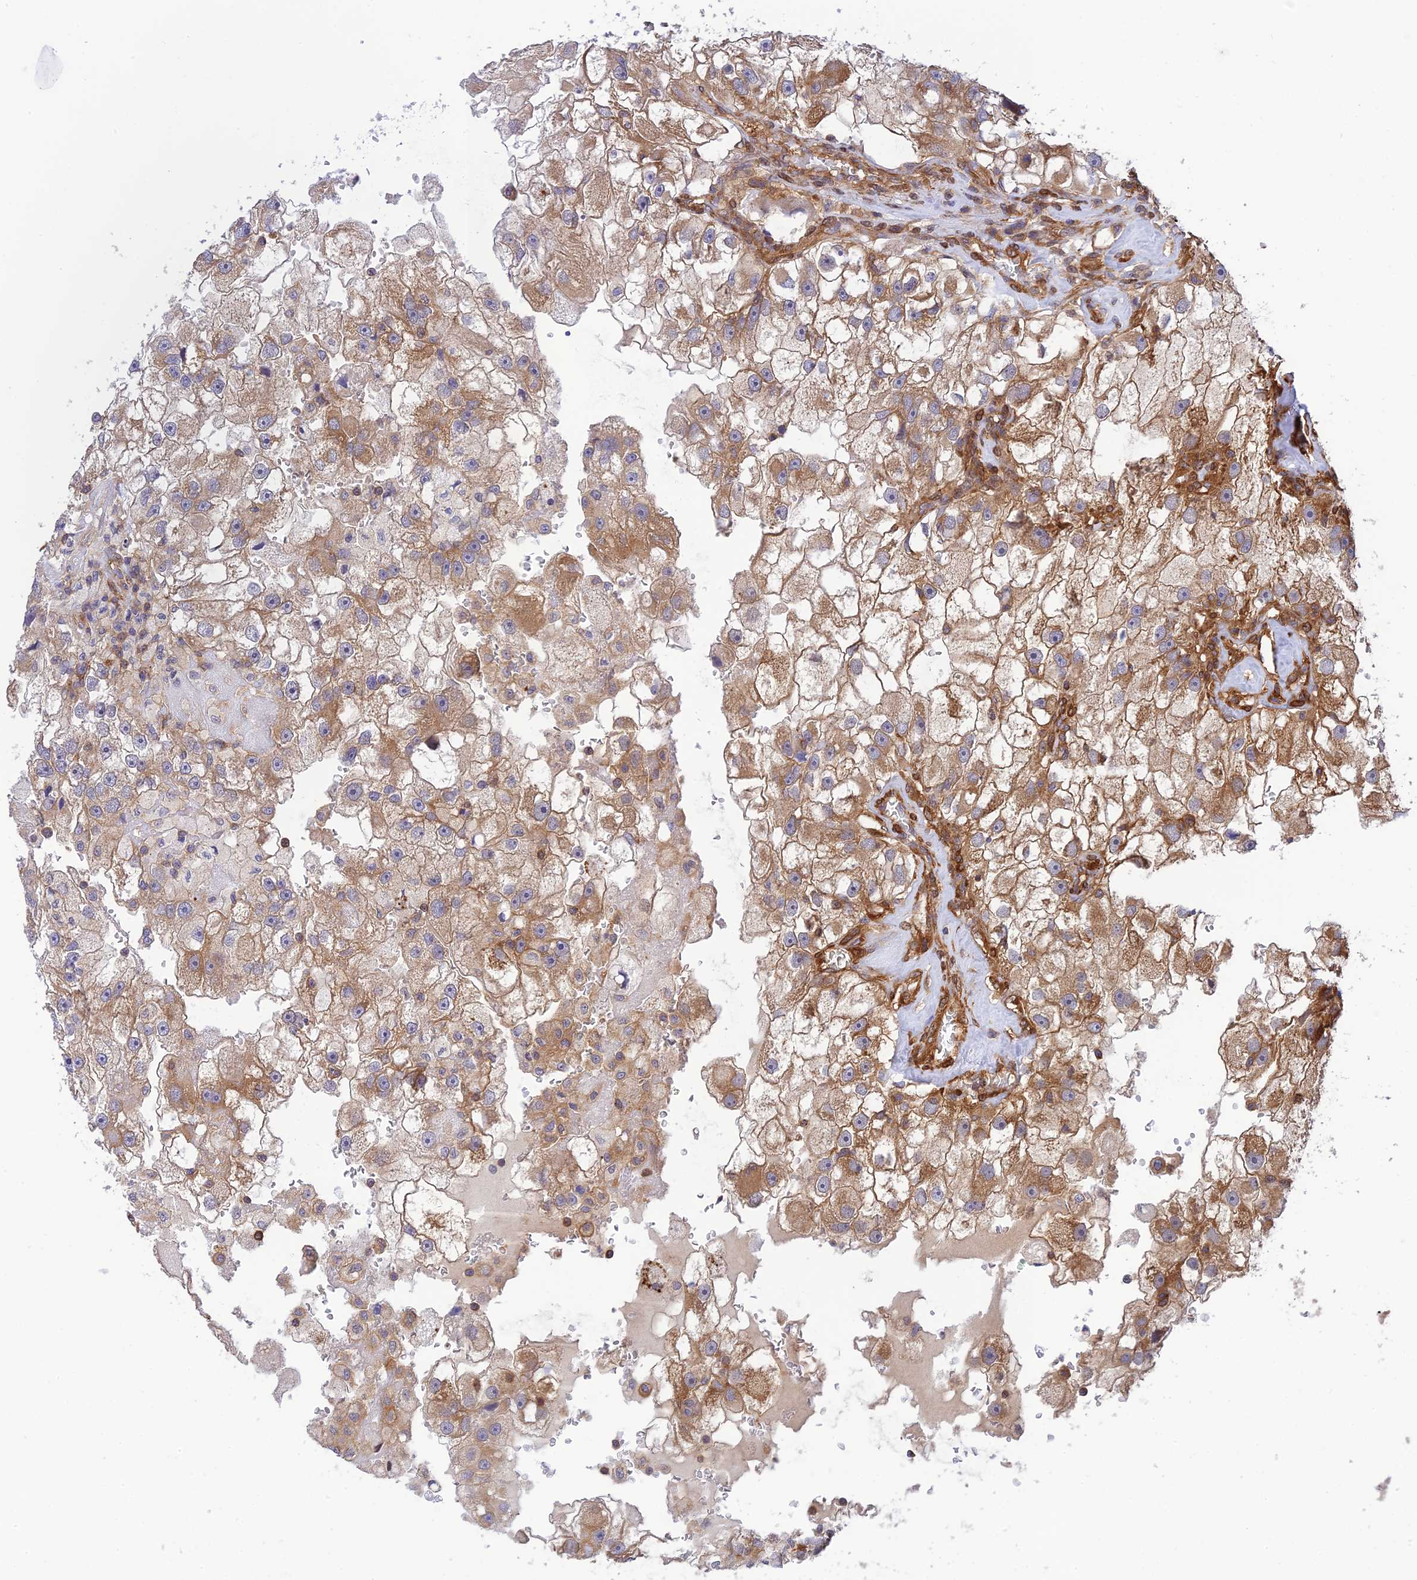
{"staining": {"intensity": "moderate", "quantity": ">75%", "location": "cytoplasmic/membranous"}, "tissue": "renal cancer", "cell_type": "Tumor cells", "image_type": "cancer", "snomed": [{"axis": "morphology", "description": "Adenocarcinoma, NOS"}, {"axis": "topography", "description": "Kidney"}], "caption": "Protein staining shows moderate cytoplasmic/membranous expression in approximately >75% of tumor cells in renal cancer (adenocarcinoma).", "gene": "EVI5L", "patient": {"sex": "male", "age": 63}}